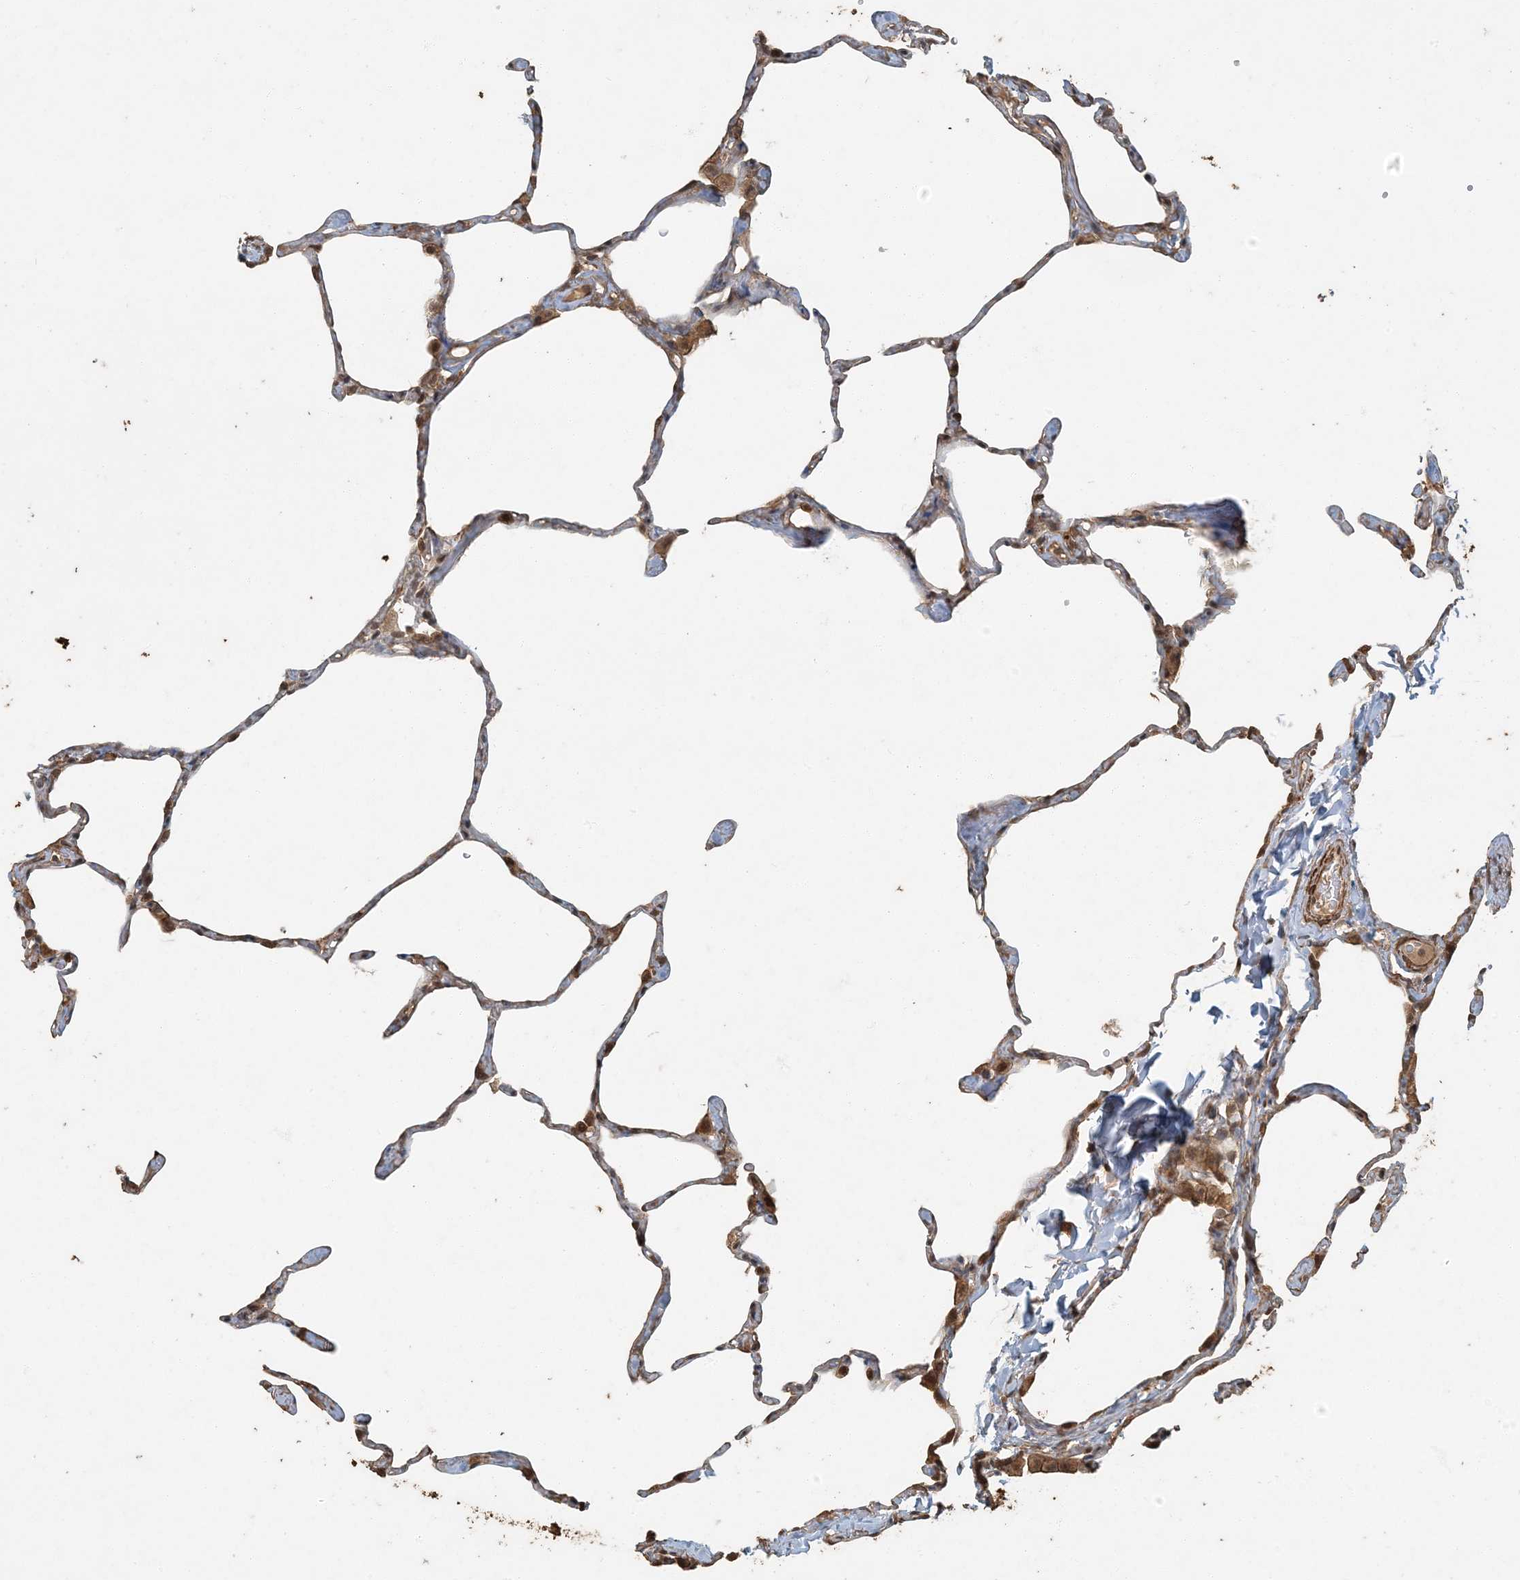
{"staining": {"intensity": "moderate", "quantity": "25%-75%", "location": "cytoplasmic/membranous"}, "tissue": "lung", "cell_type": "Alveolar cells", "image_type": "normal", "snomed": [{"axis": "morphology", "description": "Normal tissue, NOS"}, {"axis": "topography", "description": "Lung"}], "caption": "IHC (DAB) staining of normal lung shows moderate cytoplasmic/membranous protein positivity in approximately 25%-75% of alveolar cells.", "gene": "AK9", "patient": {"sex": "male", "age": 65}}